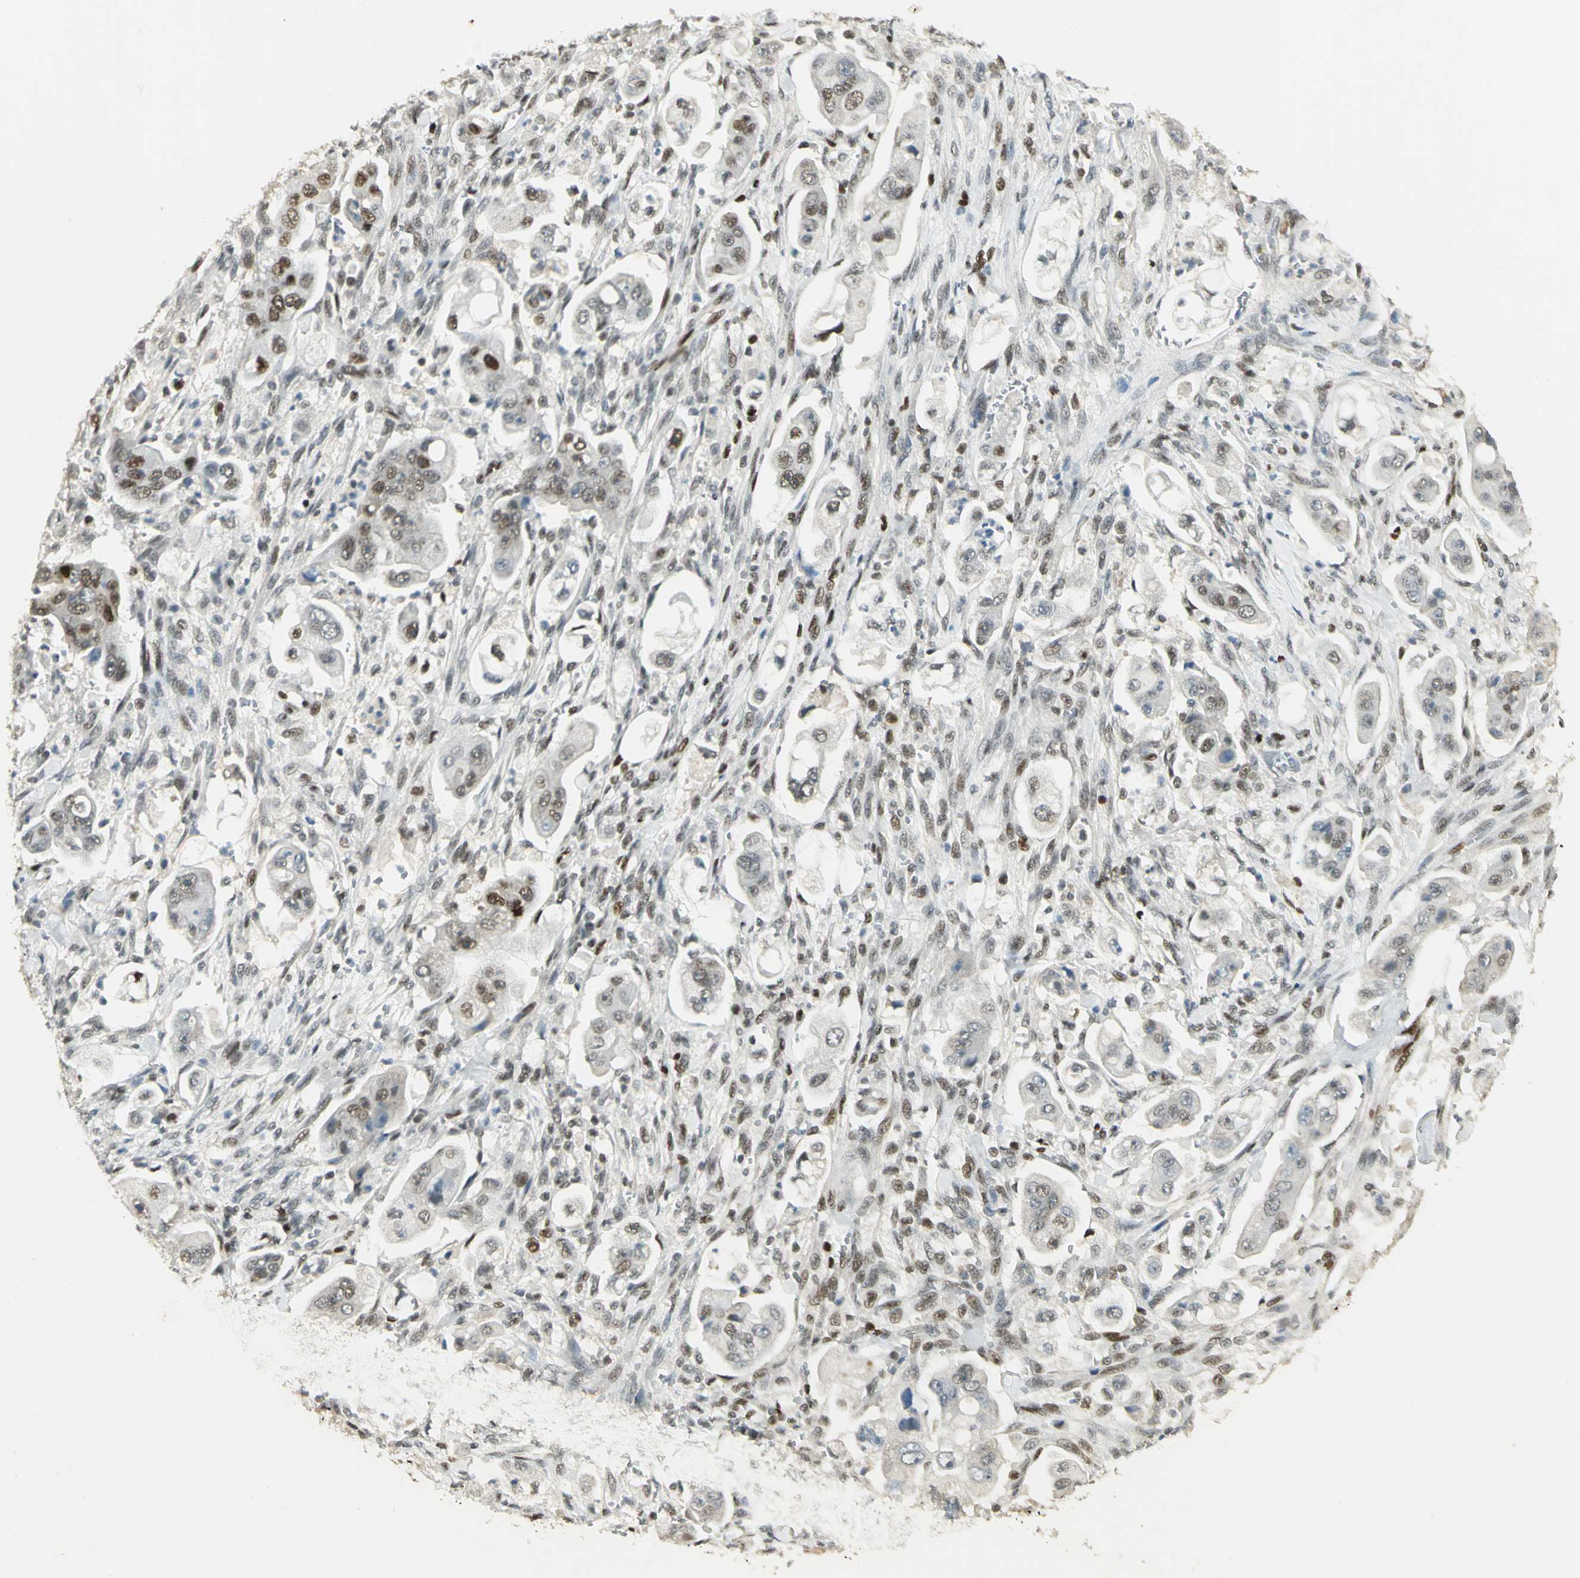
{"staining": {"intensity": "moderate", "quantity": "<25%", "location": "nuclear"}, "tissue": "stomach cancer", "cell_type": "Tumor cells", "image_type": "cancer", "snomed": [{"axis": "morphology", "description": "Adenocarcinoma, NOS"}, {"axis": "topography", "description": "Stomach"}], "caption": "Adenocarcinoma (stomach) stained with a protein marker demonstrates moderate staining in tumor cells.", "gene": "AK6", "patient": {"sex": "male", "age": 62}}